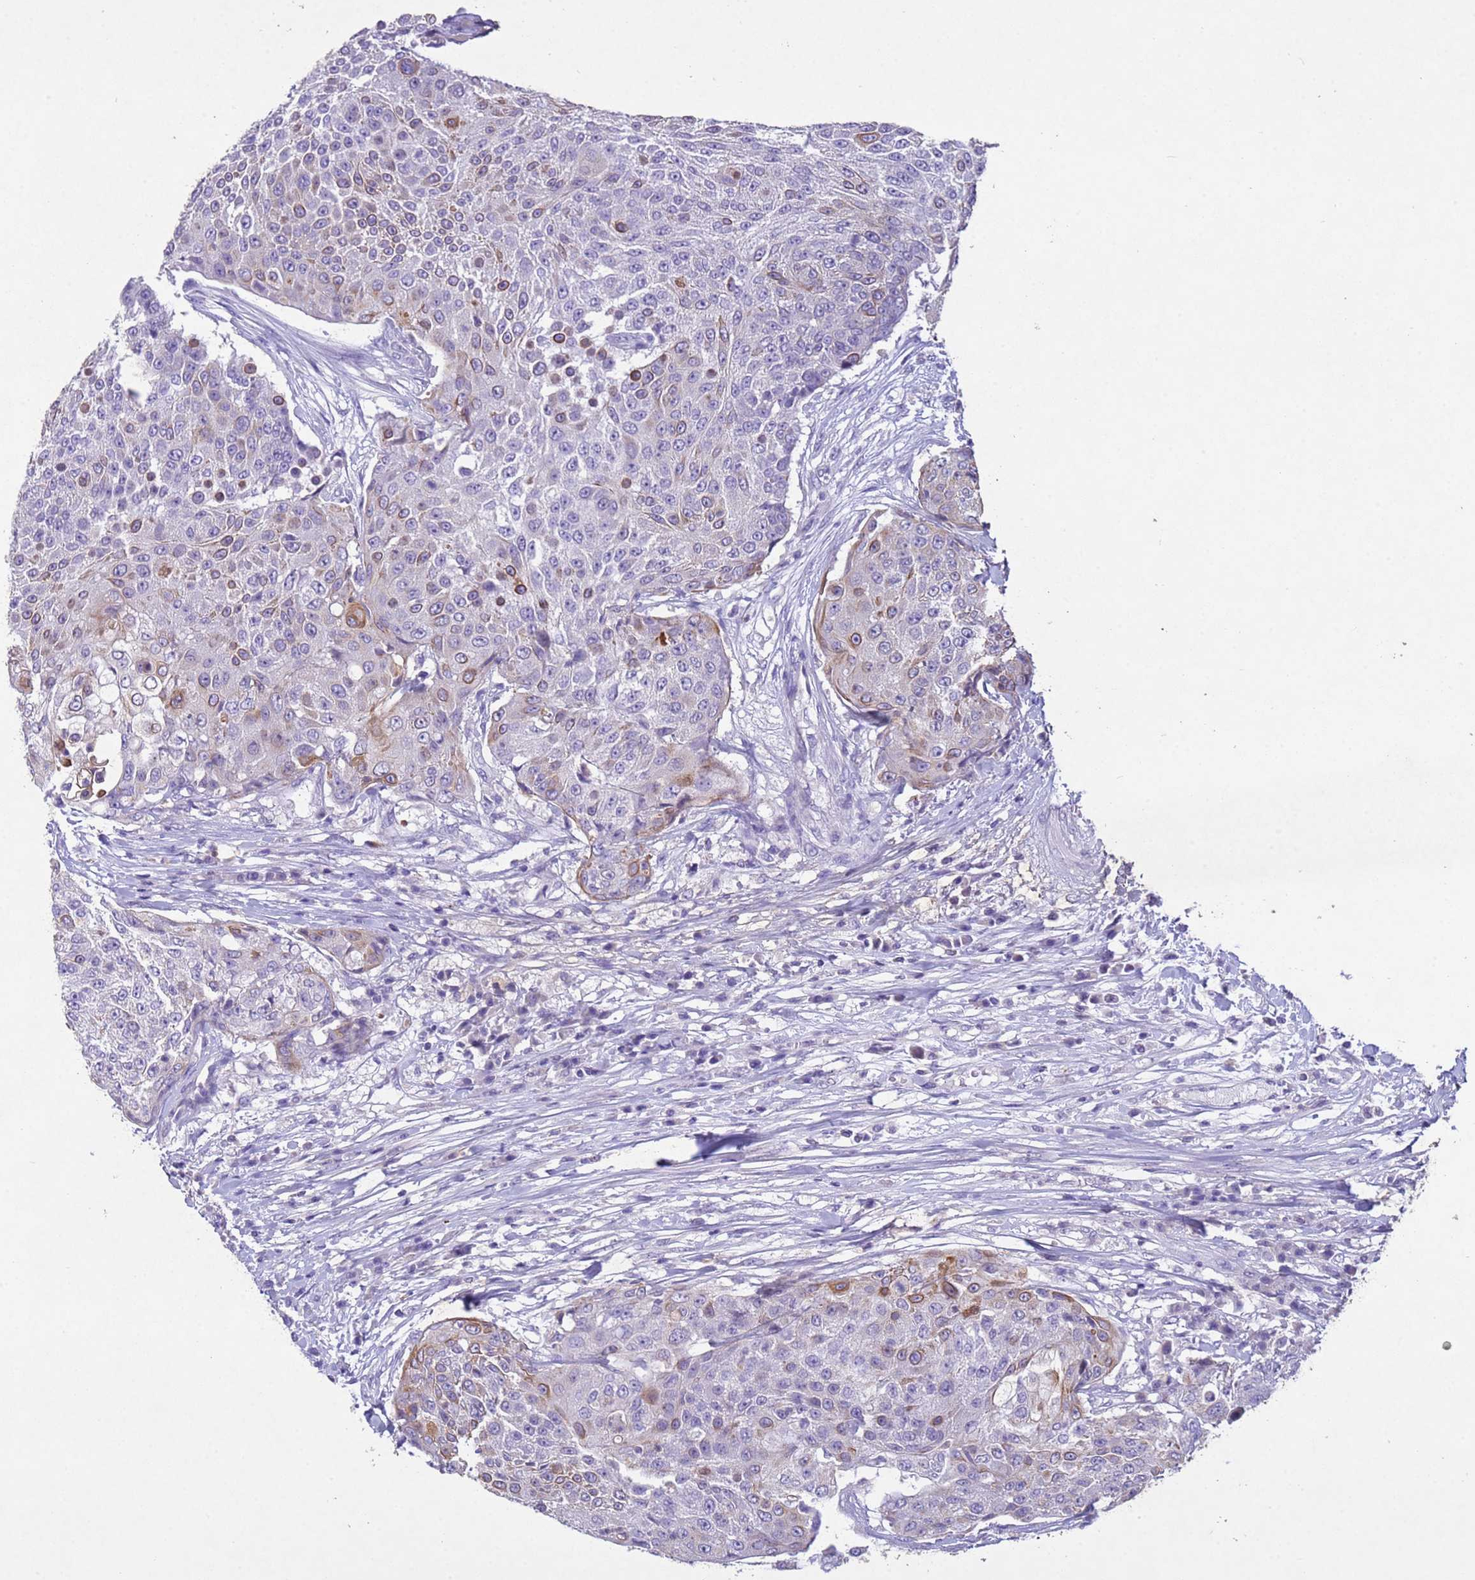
{"staining": {"intensity": "moderate", "quantity": "<25%", "location": "cytoplasmic/membranous"}, "tissue": "urothelial cancer", "cell_type": "Tumor cells", "image_type": "cancer", "snomed": [{"axis": "morphology", "description": "Urothelial carcinoma, High grade"}, {"axis": "topography", "description": "Urinary bladder"}], "caption": "A high-resolution micrograph shows IHC staining of urothelial cancer, which displays moderate cytoplasmic/membranous expression in about <25% of tumor cells.", "gene": "NLRP11", "patient": {"sex": "female", "age": 63}}